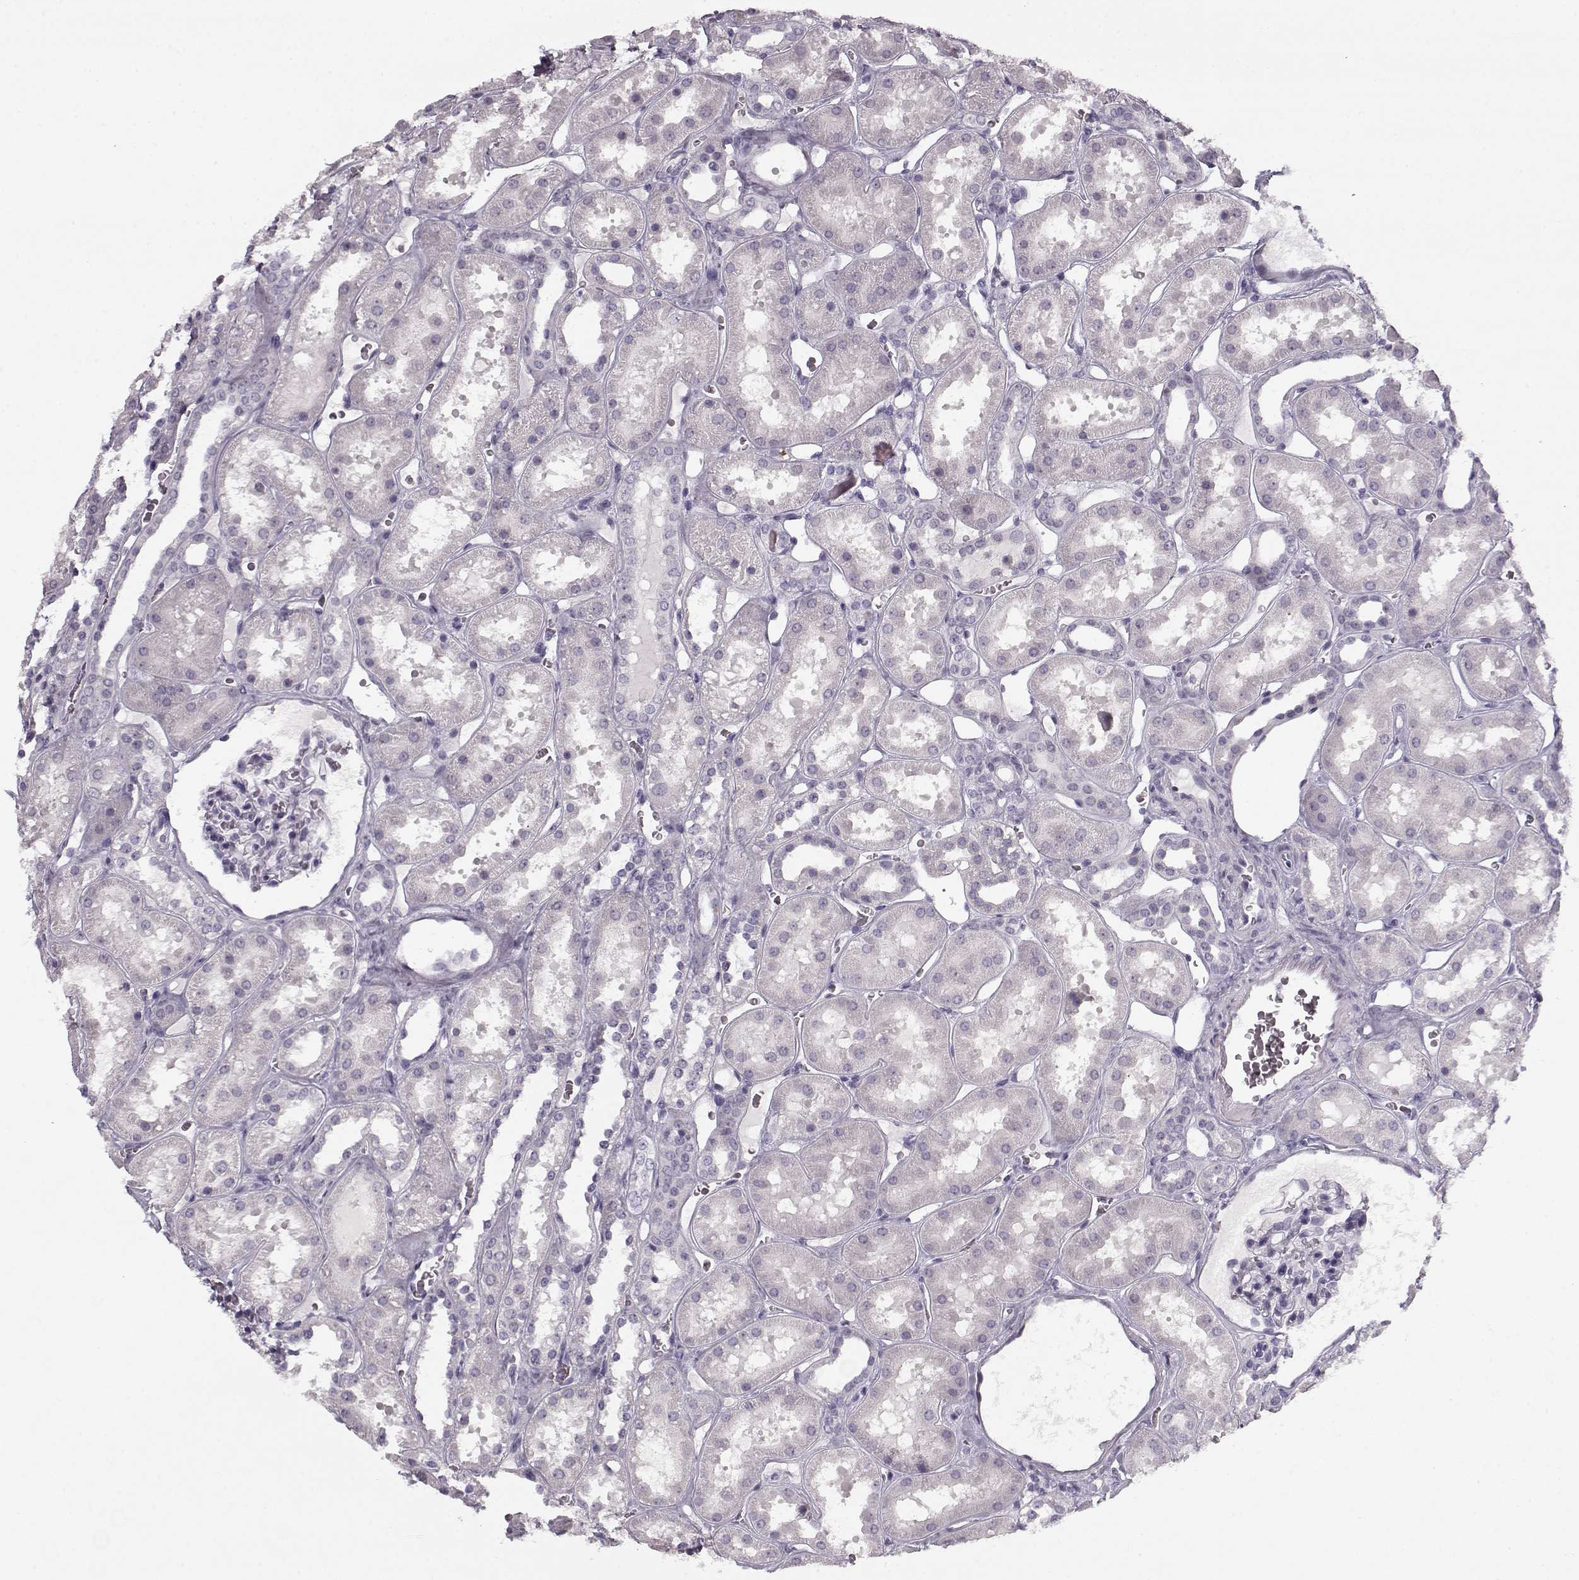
{"staining": {"intensity": "negative", "quantity": "none", "location": "none"}, "tissue": "kidney", "cell_type": "Cells in glomeruli", "image_type": "normal", "snomed": [{"axis": "morphology", "description": "Normal tissue, NOS"}, {"axis": "topography", "description": "Kidney"}], "caption": "A high-resolution histopathology image shows IHC staining of benign kidney, which reveals no significant staining in cells in glomeruli. (DAB (3,3'-diaminobenzidine) IHC with hematoxylin counter stain).", "gene": "PNMT", "patient": {"sex": "female", "age": 41}}